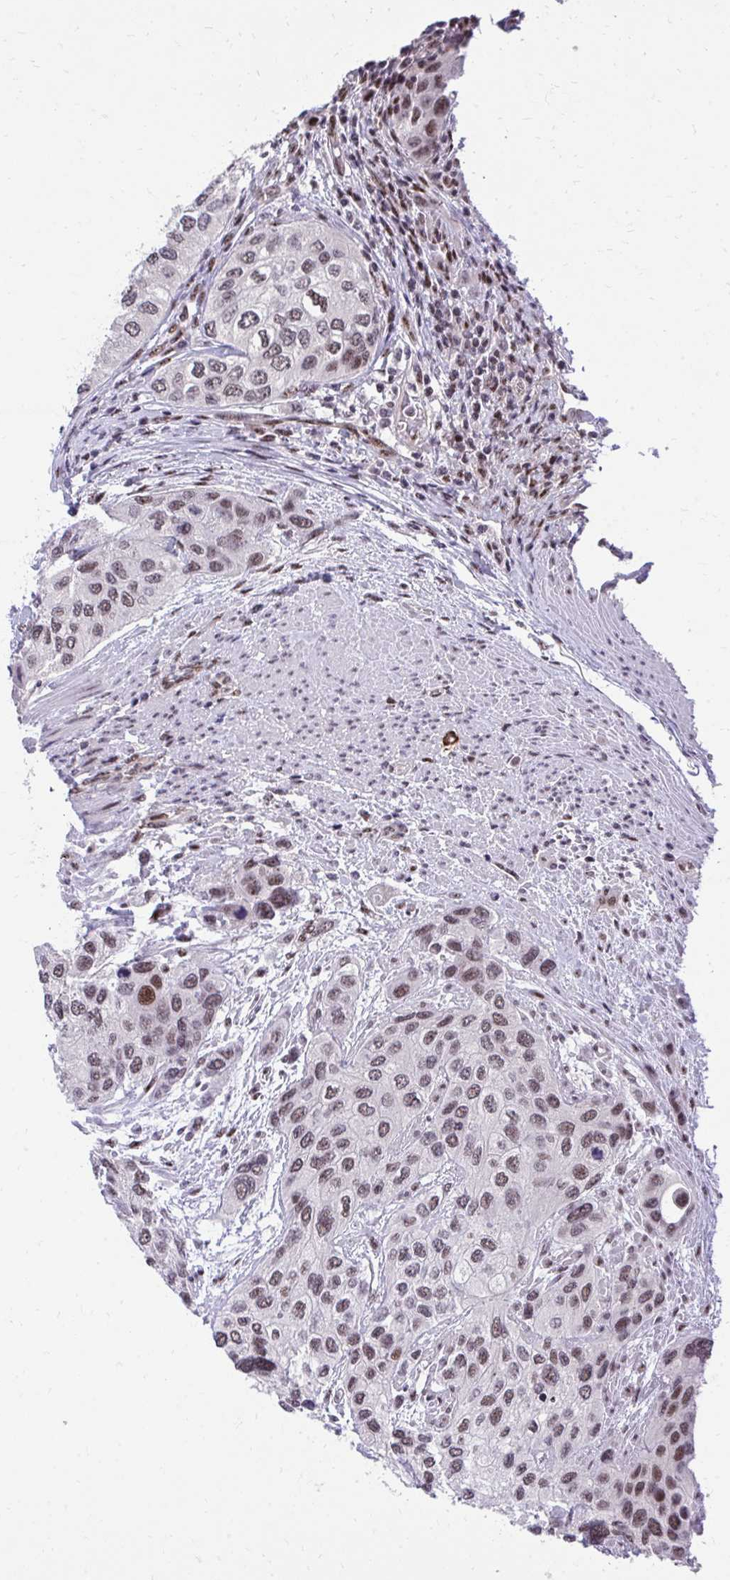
{"staining": {"intensity": "moderate", "quantity": ">75%", "location": "nuclear"}, "tissue": "urothelial cancer", "cell_type": "Tumor cells", "image_type": "cancer", "snomed": [{"axis": "morphology", "description": "Normal tissue, NOS"}, {"axis": "morphology", "description": "Urothelial carcinoma, High grade"}, {"axis": "topography", "description": "Vascular tissue"}, {"axis": "topography", "description": "Urinary bladder"}], "caption": "IHC staining of urothelial cancer, which reveals medium levels of moderate nuclear positivity in approximately >75% of tumor cells indicating moderate nuclear protein positivity. The staining was performed using DAB (brown) for protein detection and nuclei were counterstained in hematoxylin (blue).", "gene": "HOXA4", "patient": {"sex": "female", "age": 56}}